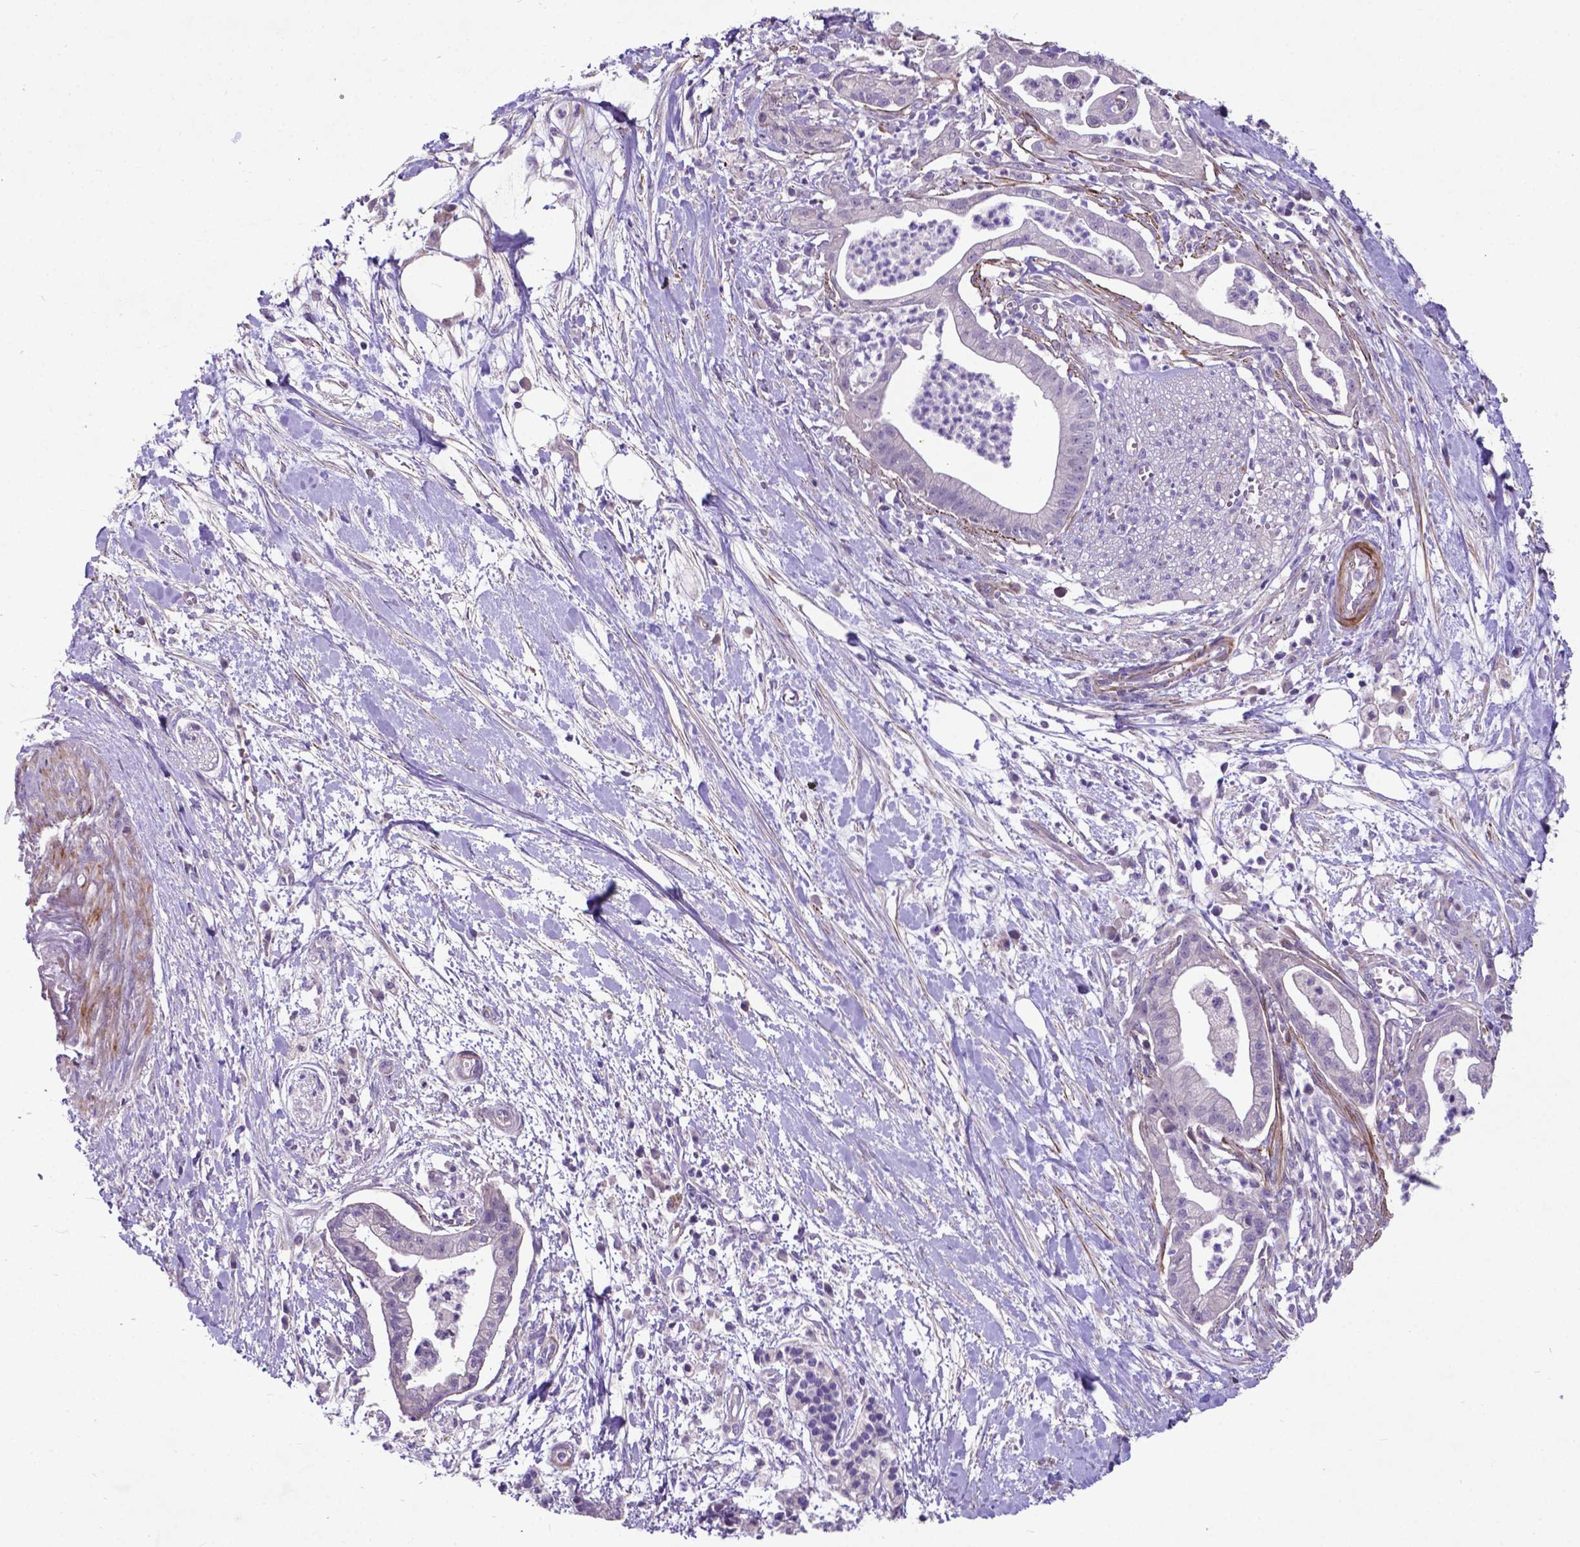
{"staining": {"intensity": "negative", "quantity": "none", "location": "none"}, "tissue": "pancreatic cancer", "cell_type": "Tumor cells", "image_type": "cancer", "snomed": [{"axis": "morphology", "description": "Normal tissue, NOS"}, {"axis": "morphology", "description": "Adenocarcinoma, NOS"}, {"axis": "topography", "description": "Lymph node"}, {"axis": "topography", "description": "Pancreas"}], "caption": "This is a histopathology image of immunohistochemistry staining of adenocarcinoma (pancreatic), which shows no expression in tumor cells.", "gene": "PFKFB4", "patient": {"sex": "female", "age": 58}}